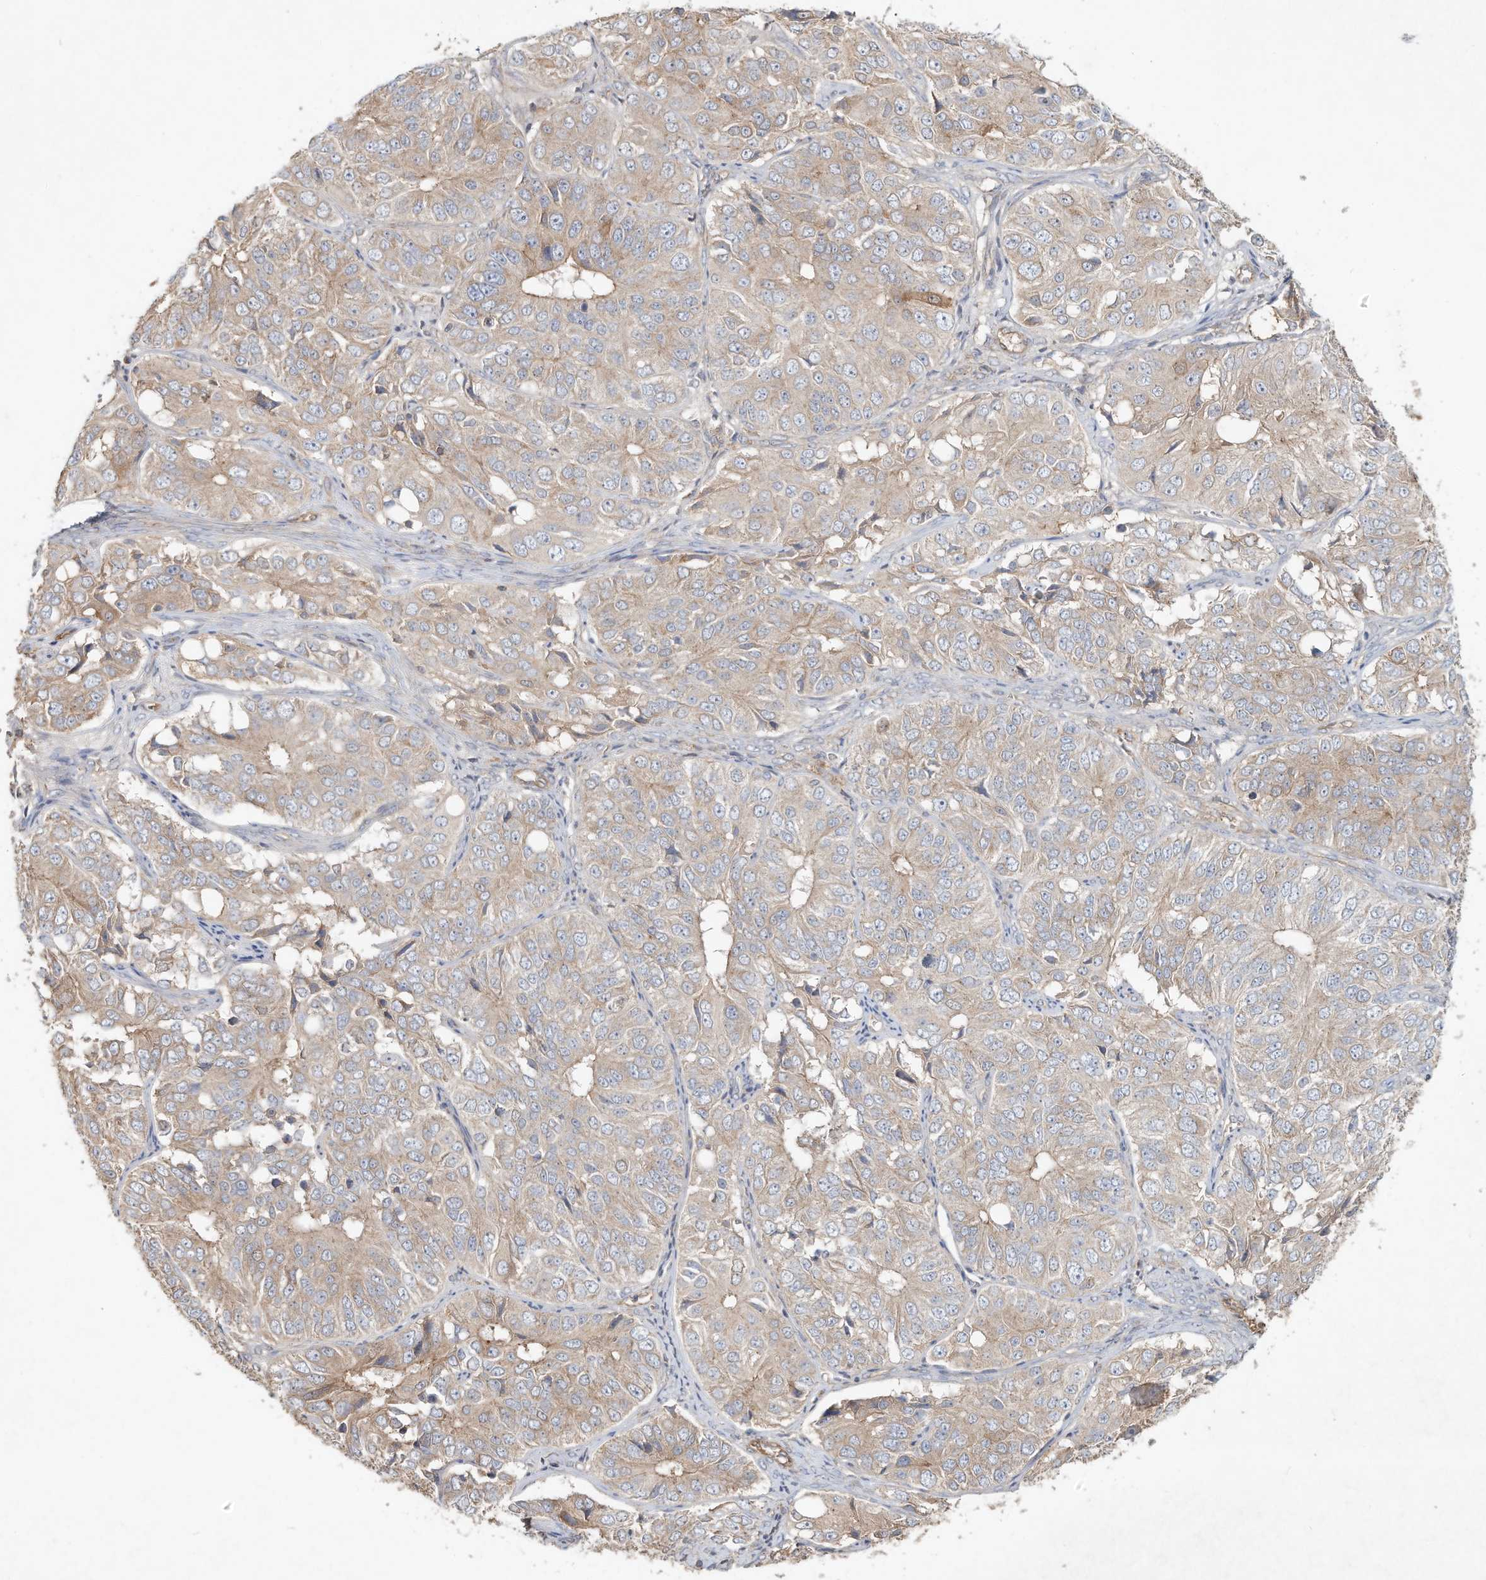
{"staining": {"intensity": "weak", "quantity": "<25%", "location": "cytoplasmic/membranous"}, "tissue": "ovarian cancer", "cell_type": "Tumor cells", "image_type": "cancer", "snomed": [{"axis": "morphology", "description": "Carcinoma, endometroid"}, {"axis": "topography", "description": "Ovary"}], "caption": "Immunohistochemistry (IHC) of ovarian cancer exhibits no staining in tumor cells.", "gene": "HTR5A", "patient": {"sex": "female", "age": 51}}